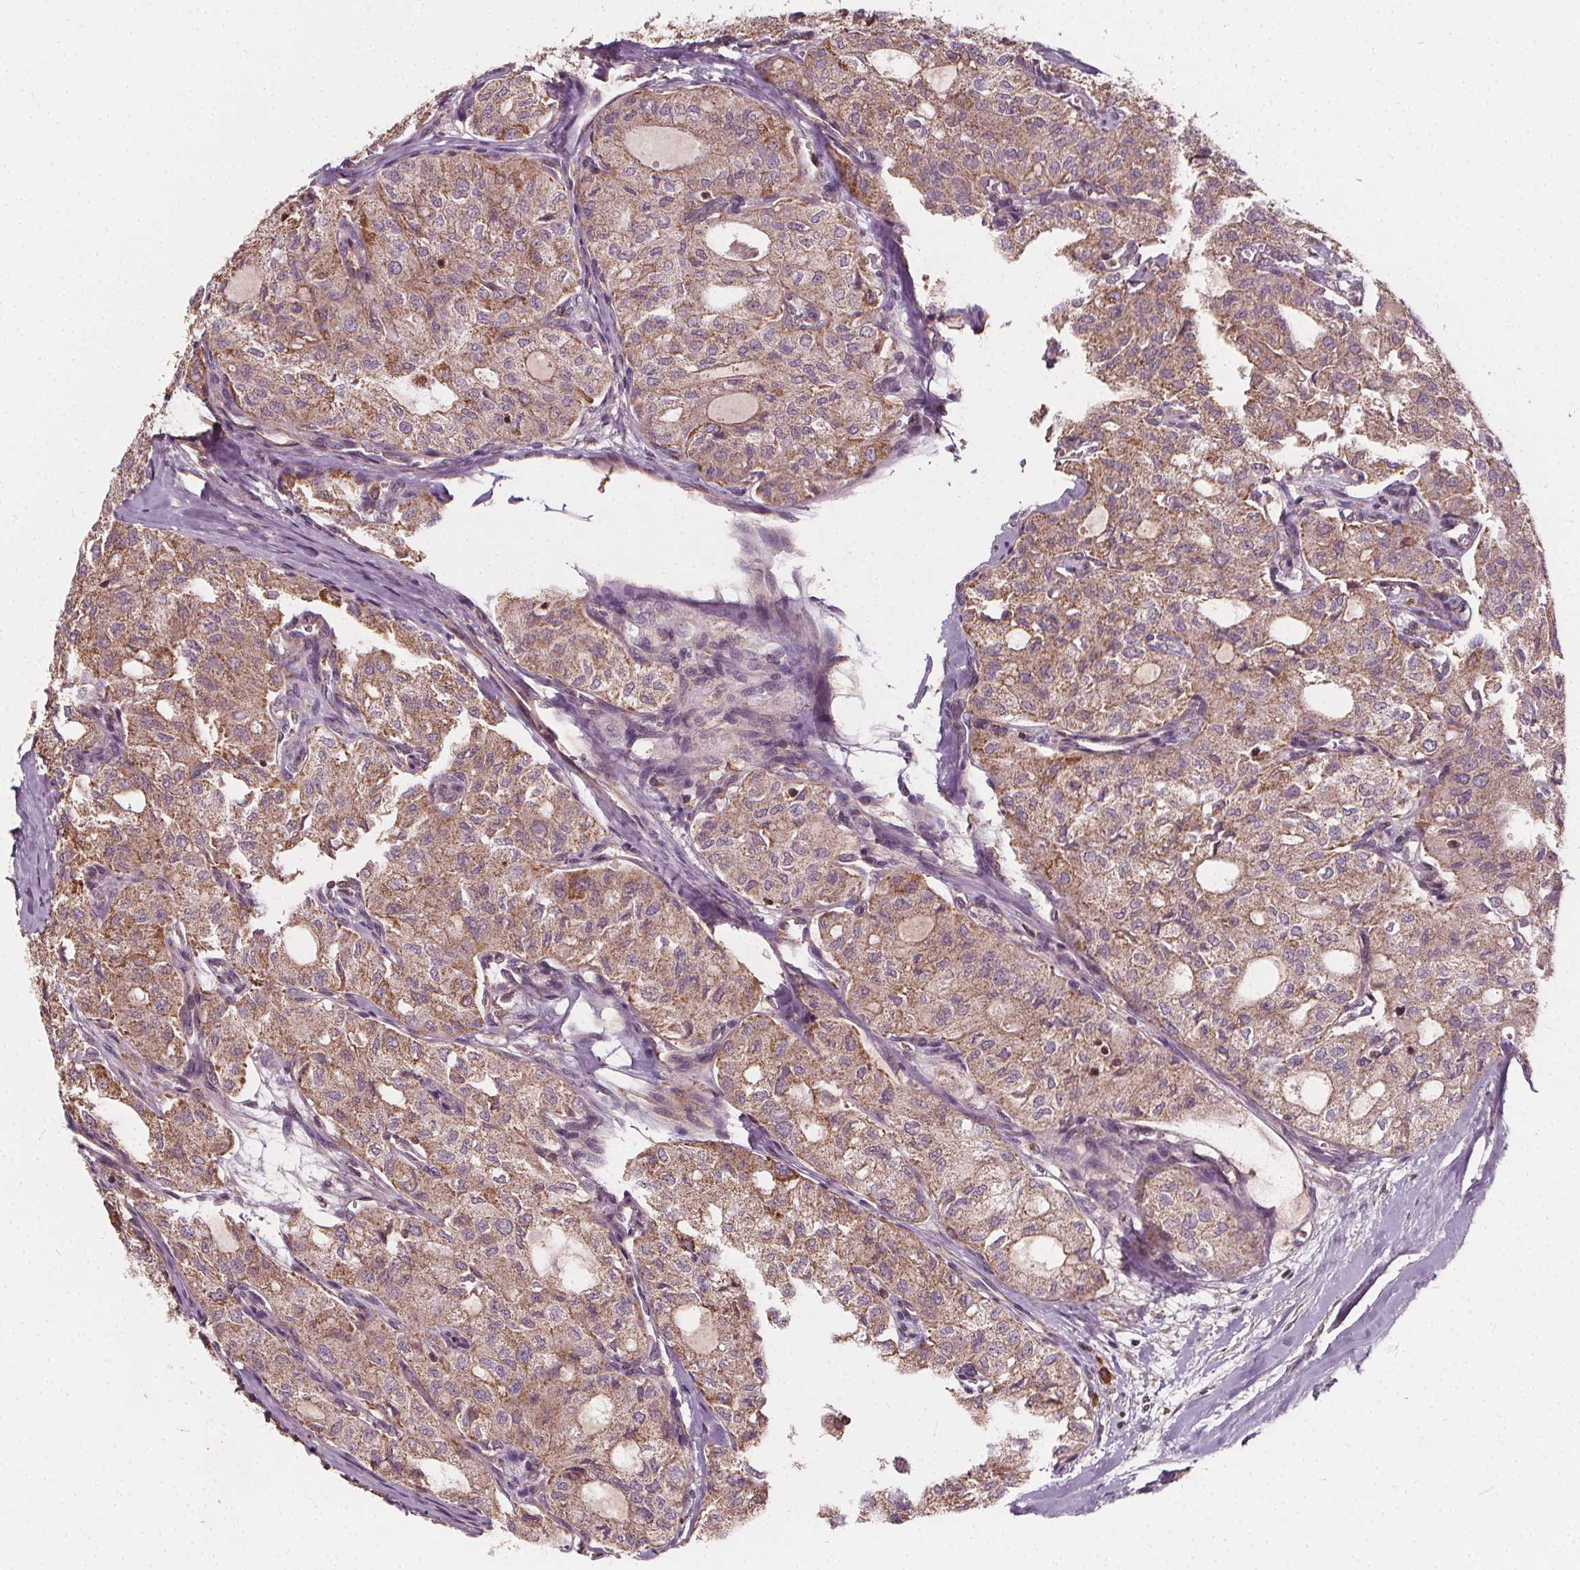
{"staining": {"intensity": "moderate", "quantity": ">75%", "location": "cytoplasmic/membranous"}, "tissue": "thyroid cancer", "cell_type": "Tumor cells", "image_type": "cancer", "snomed": [{"axis": "morphology", "description": "Follicular adenoma carcinoma, NOS"}, {"axis": "topography", "description": "Thyroid gland"}], "caption": "Protein expression analysis of thyroid cancer reveals moderate cytoplasmic/membranous staining in about >75% of tumor cells.", "gene": "ORAI2", "patient": {"sex": "male", "age": 75}}